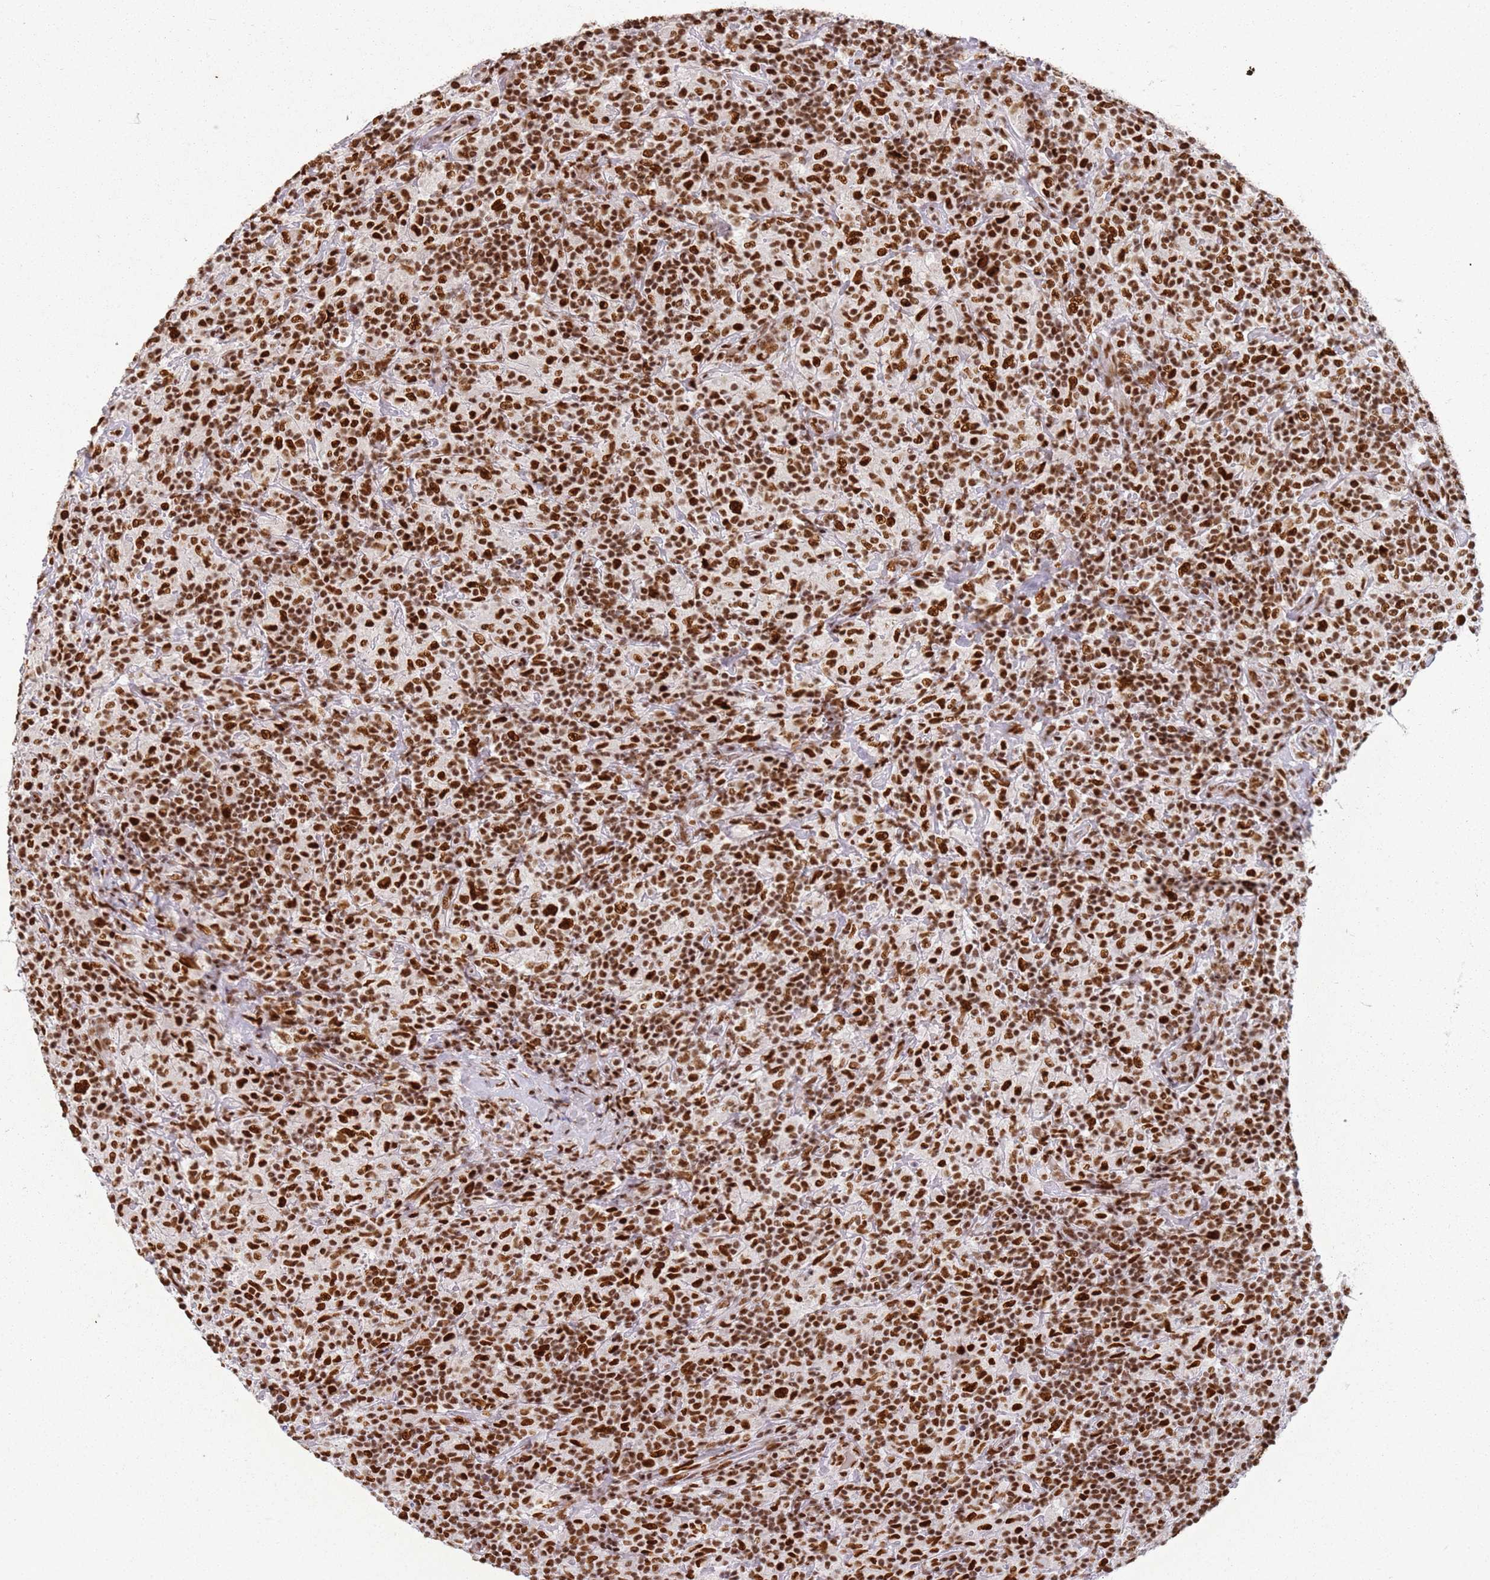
{"staining": {"intensity": "strong", "quantity": ">75%", "location": "nuclear"}, "tissue": "lymphoma", "cell_type": "Tumor cells", "image_type": "cancer", "snomed": [{"axis": "morphology", "description": "Hodgkin's disease, NOS"}, {"axis": "topography", "description": "Lymph node"}], "caption": "The photomicrograph shows immunohistochemical staining of lymphoma. There is strong nuclear staining is appreciated in about >75% of tumor cells.", "gene": "TENT4A", "patient": {"sex": "male", "age": 70}}